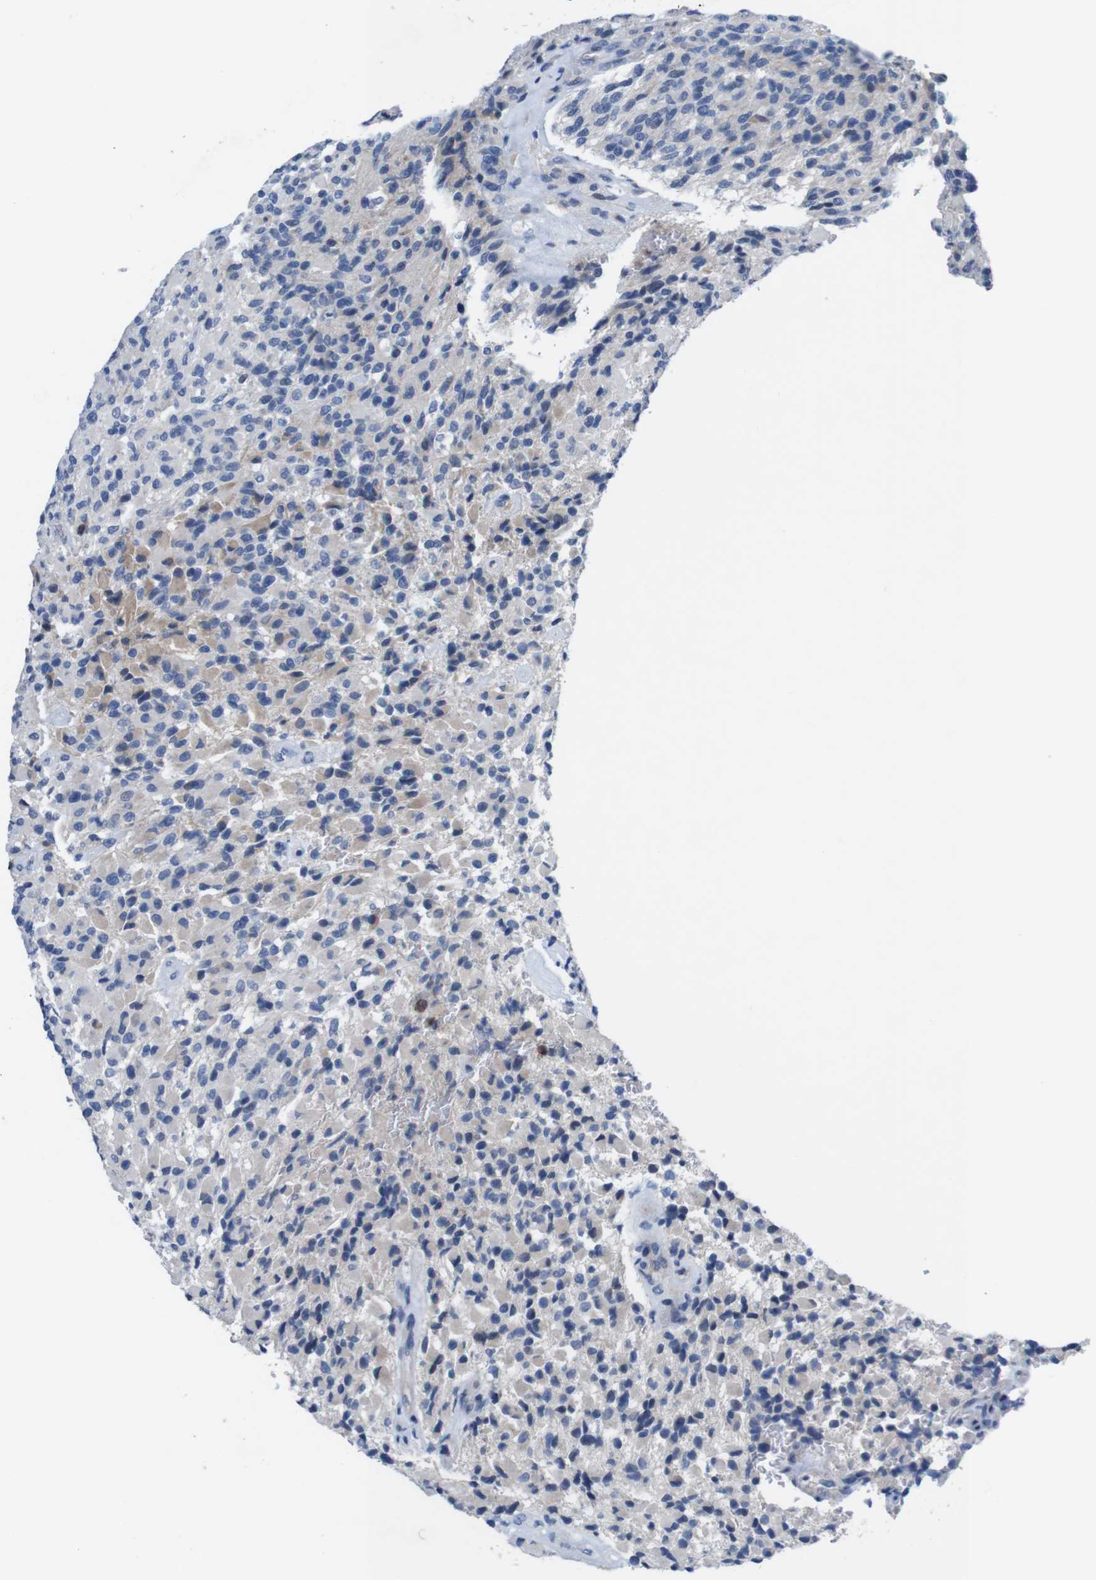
{"staining": {"intensity": "weak", "quantity": "<25%", "location": "cytoplasmic/membranous"}, "tissue": "glioma", "cell_type": "Tumor cells", "image_type": "cancer", "snomed": [{"axis": "morphology", "description": "Glioma, malignant, High grade"}, {"axis": "topography", "description": "Brain"}], "caption": "The micrograph shows no staining of tumor cells in glioma. (Immunohistochemistry (ihc), brightfield microscopy, high magnification).", "gene": "C1RL", "patient": {"sex": "male", "age": 71}}